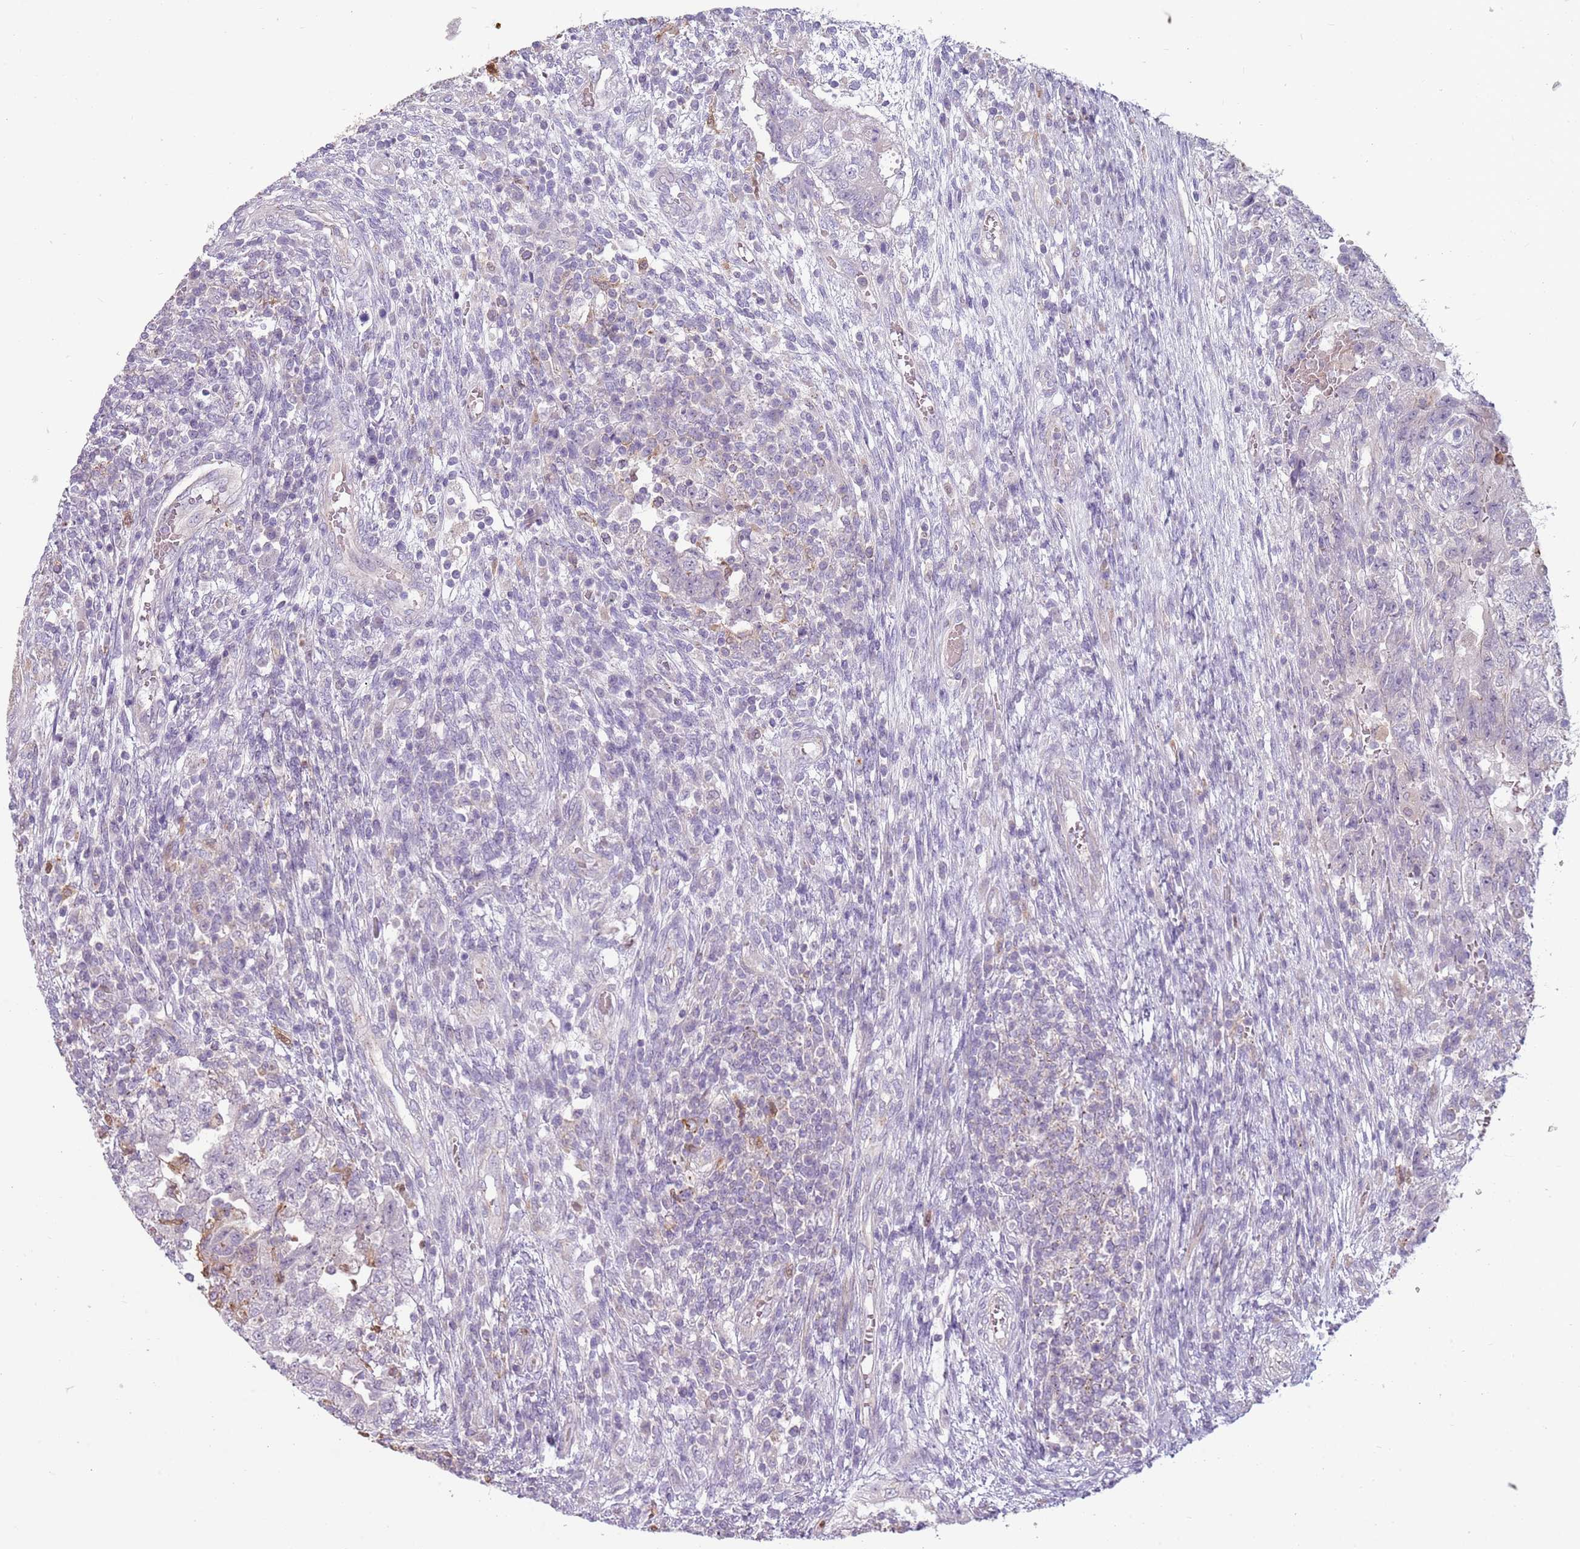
{"staining": {"intensity": "negative", "quantity": "none", "location": "none"}, "tissue": "testis cancer", "cell_type": "Tumor cells", "image_type": "cancer", "snomed": [{"axis": "morphology", "description": "Carcinoma, Embryonal, NOS"}, {"axis": "topography", "description": "Testis"}], "caption": "IHC of human testis cancer (embryonal carcinoma) demonstrates no expression in tumor cells.", "gene": "SPAG4", "patient": {"sex": "male", "age": 26}}